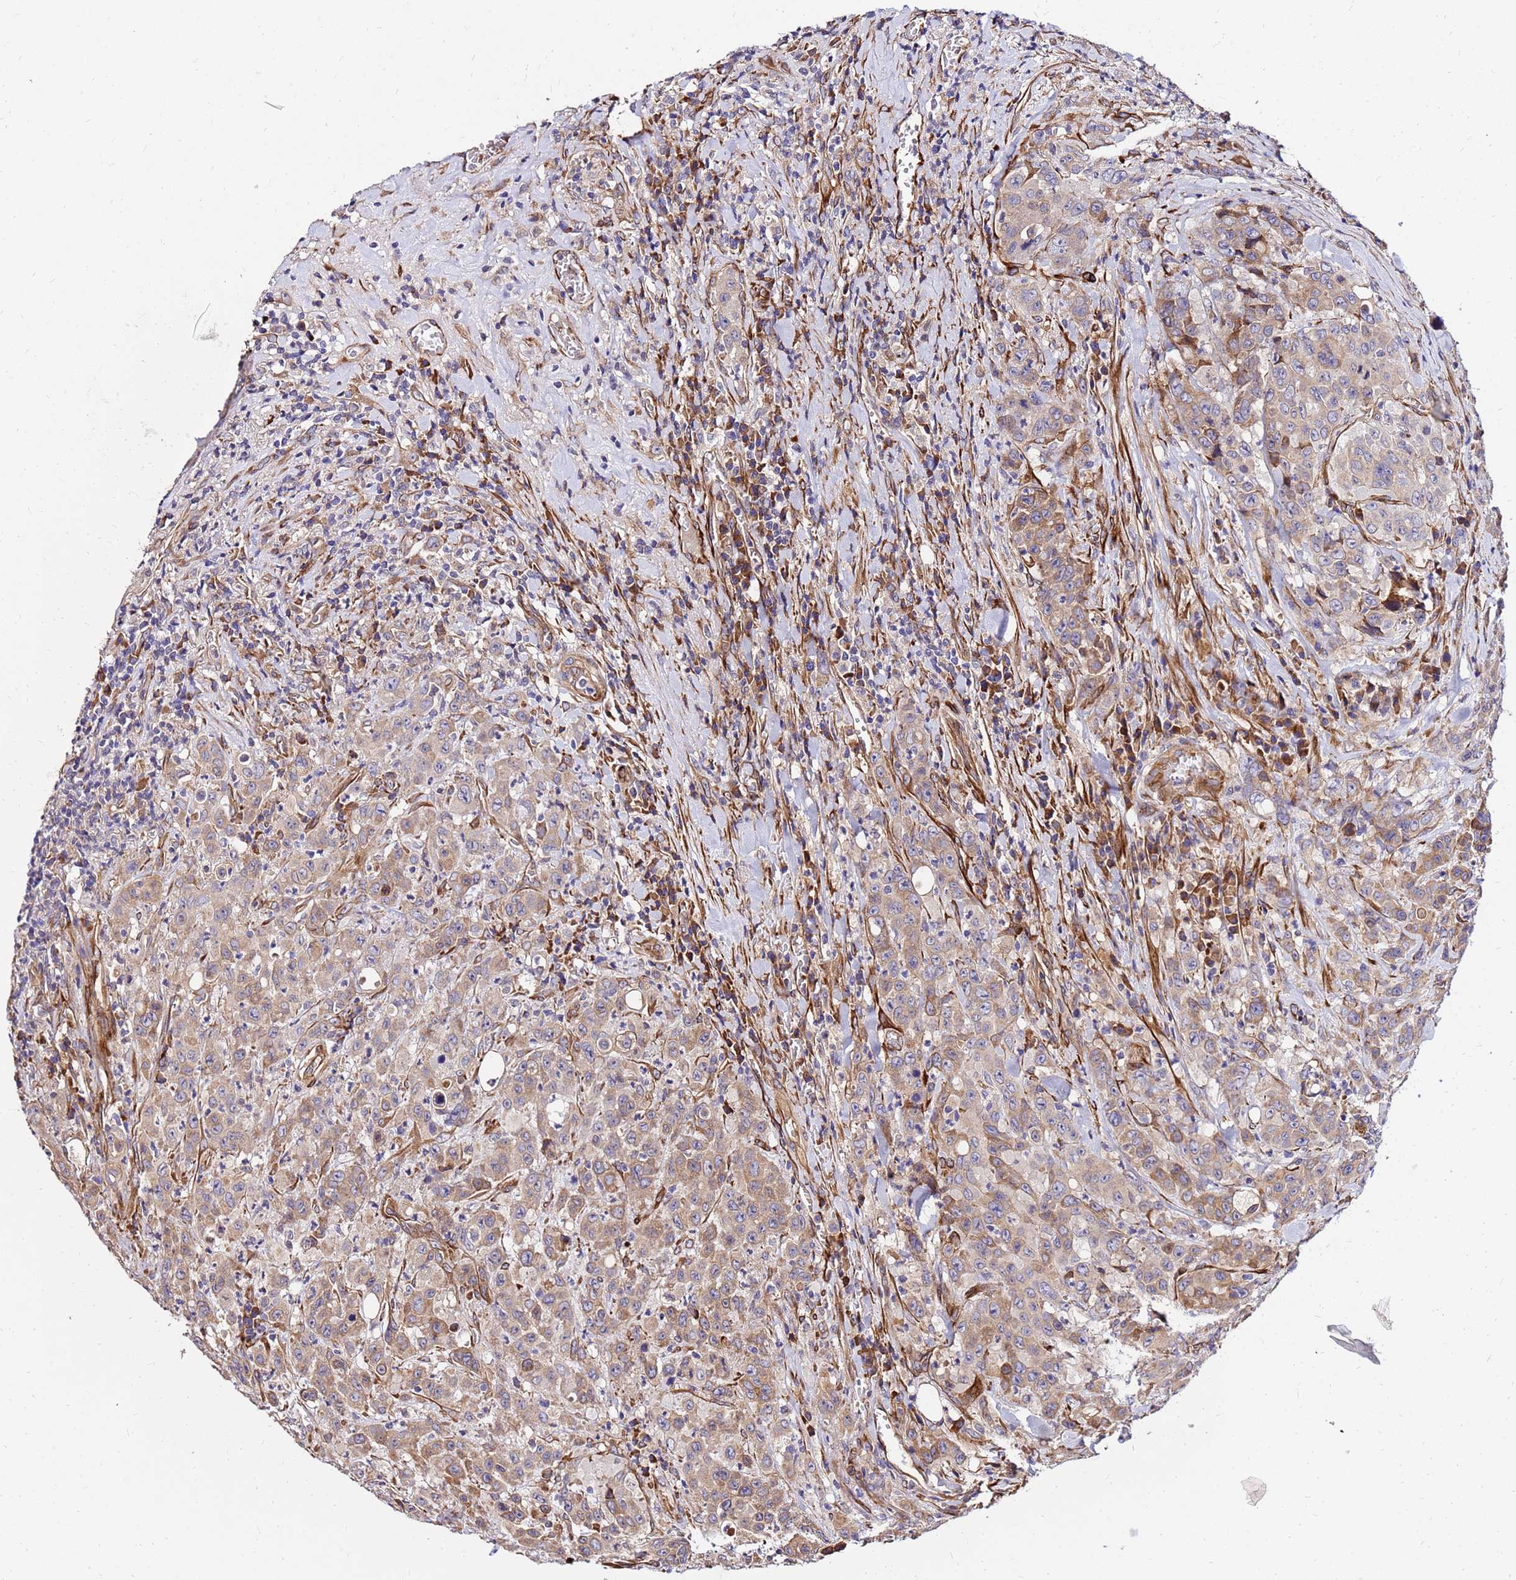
{"staining": {"intensity": "moderate", "quantity": ">75%", "location": "cytoplasmic/membranous"}, "tissue": "colorectal cancer", "cell_type": "Tumor cells", "image_type": "cancer", "snomed": [{"axis": "morphology", "description": "Adenocarcinoma, NOS"}, {"axis": "topography", "description": "Colon"}], "caption": "The immunohistochemical stain shows moderate cytoplasmic/membranous staining in tumor cells of colorectal cancer (adenocarcinoma) tissue. The protein of interest is shown in brown color, while the nuclei are stained blue.", "gene": "WWC2", "patient": {"sex": "male", "age": 62}}